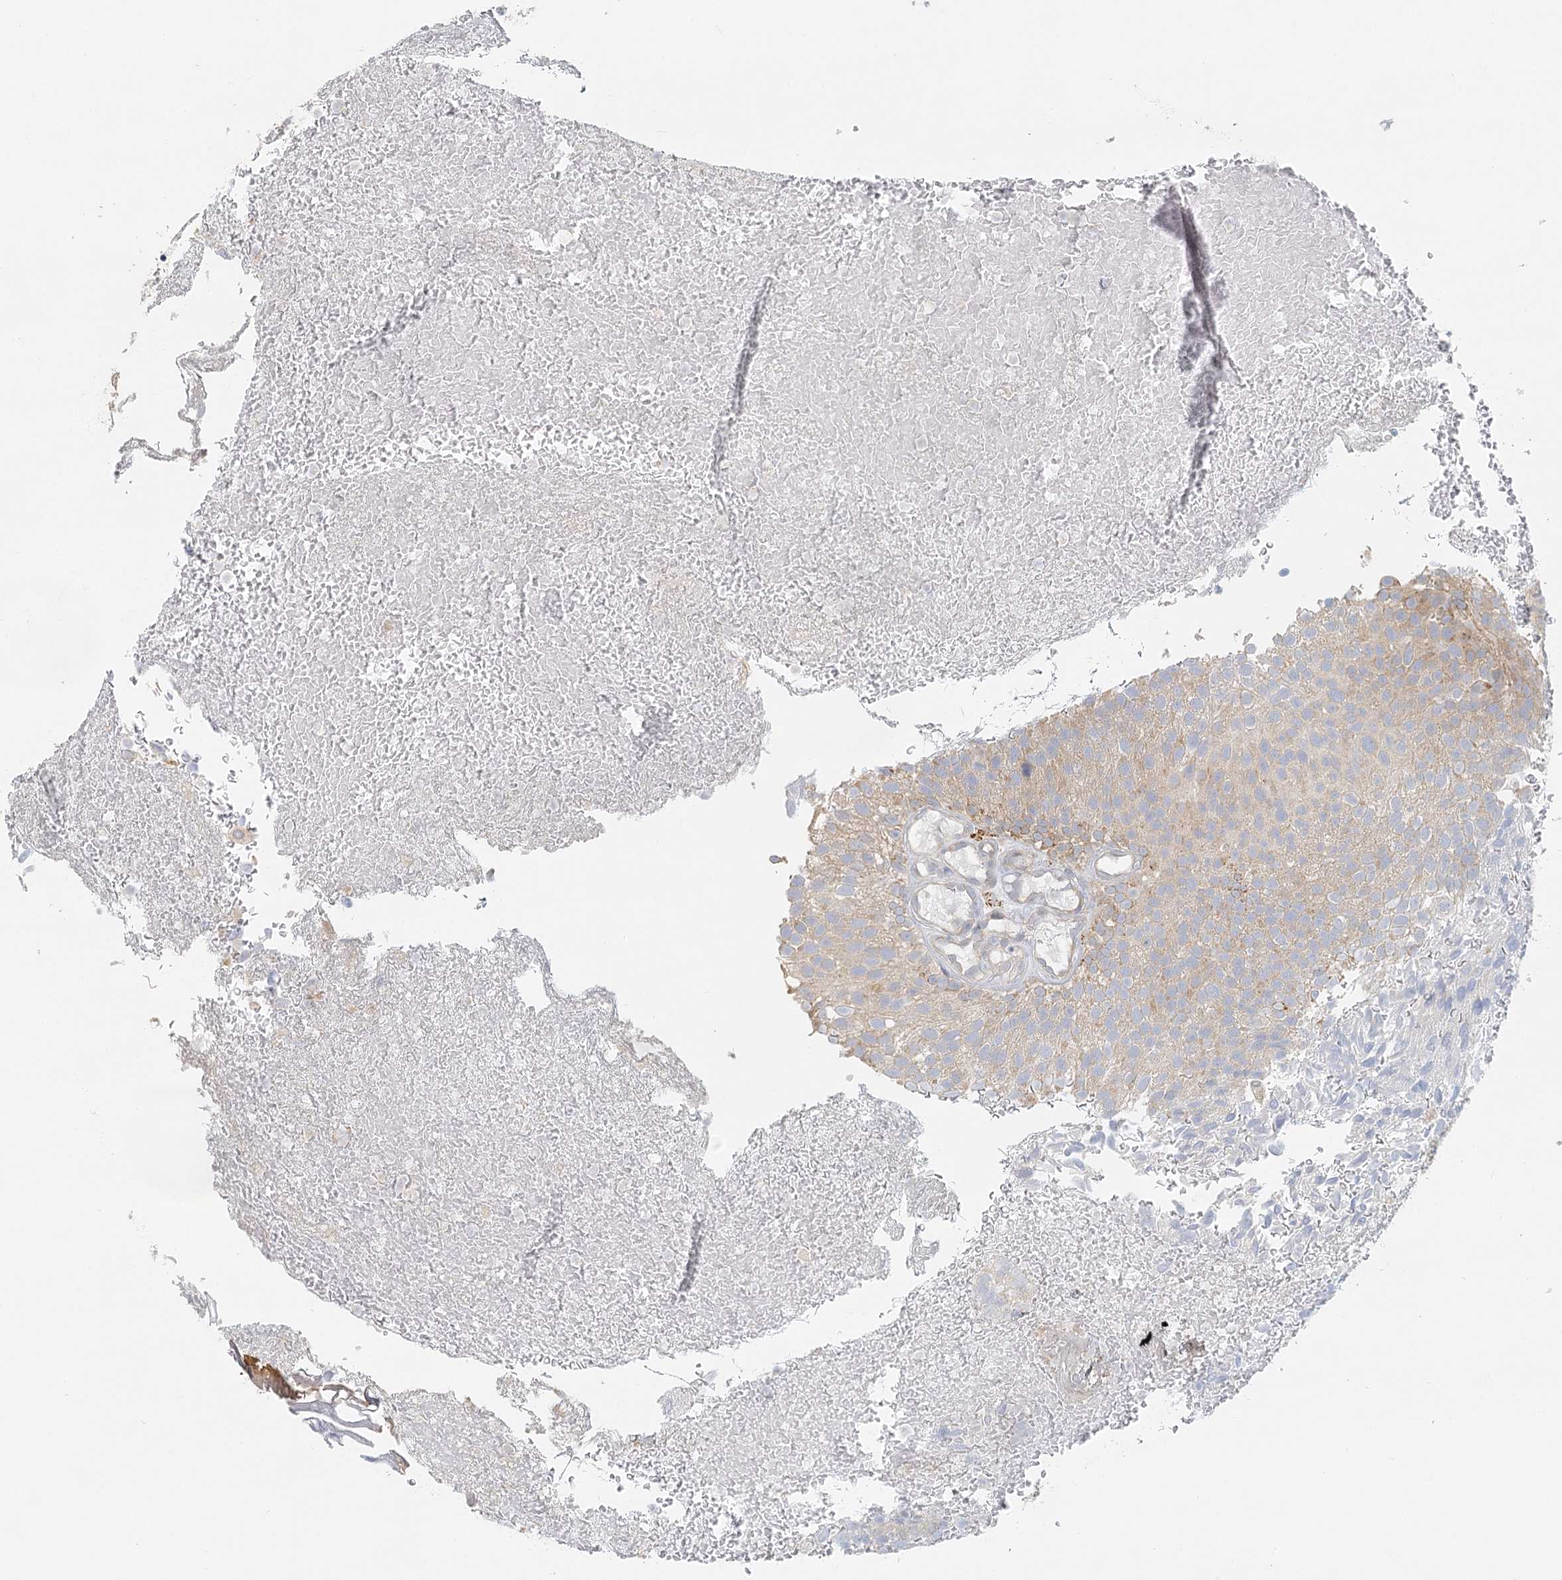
{"staining": {"intensity": "weak", "quantity": "<25%", "location": "cytoplasmic/membranous"}, "tissue": "urothelial cancer", "cell_type": "Tumor cells", "image_type": "cancer", "snomed": [{"axis": "morphology", "description": "Urothelial carcinoma, Low grade"}, {"axis": "topography", "description": "Urinary bladder"}], "caption": "There is no significant positivity in tumor cells of urothelial carcinoma (low-grade).", "gene": "VSIG1", "patient": {"sex": "male", "age": 78}}